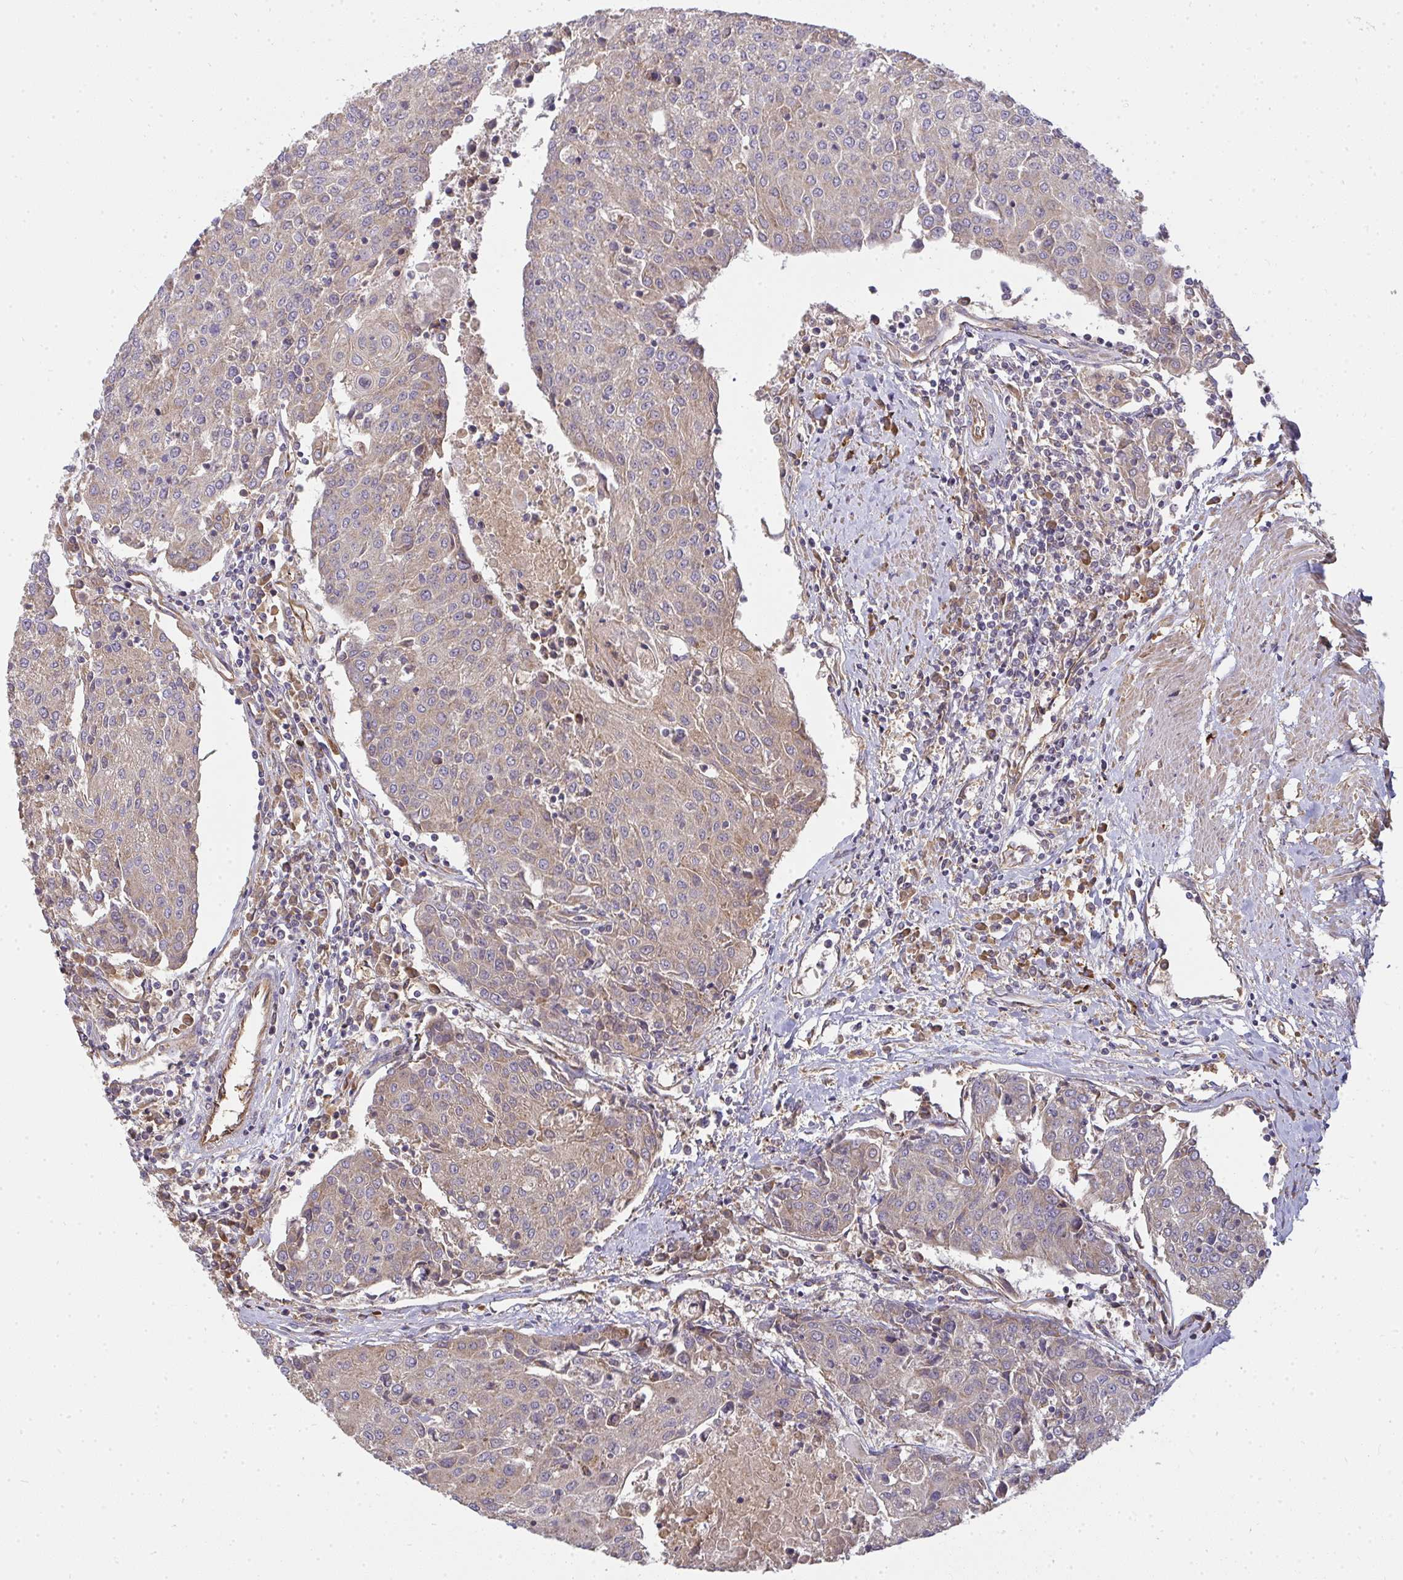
{"staining": {"intensity": "negative", "quantity": "none", "location": "none"}, "tissue": "urothelial cancer", "cell_type": "Tumor cells", "image_type": "cancer", "snomed": [{"axis": "morphology", "description": "Urothelial carcinoma, High grade"}, {"axis": "topography", "description": "Urinary bladder"}], "caption": "High-grade urothelial carcinoma was stained to show a protein in brown. There is no significant positivity in tumor cells. Brightfield microscopy of immunohistochemistry (IHC) stained with DAB (3,3'-diaminobenzidine) (brown) and hematoxylin (blue), captured at high magnification.", "gene": "B4GALT6", "patient": {"sex": "female", "age": 85}}